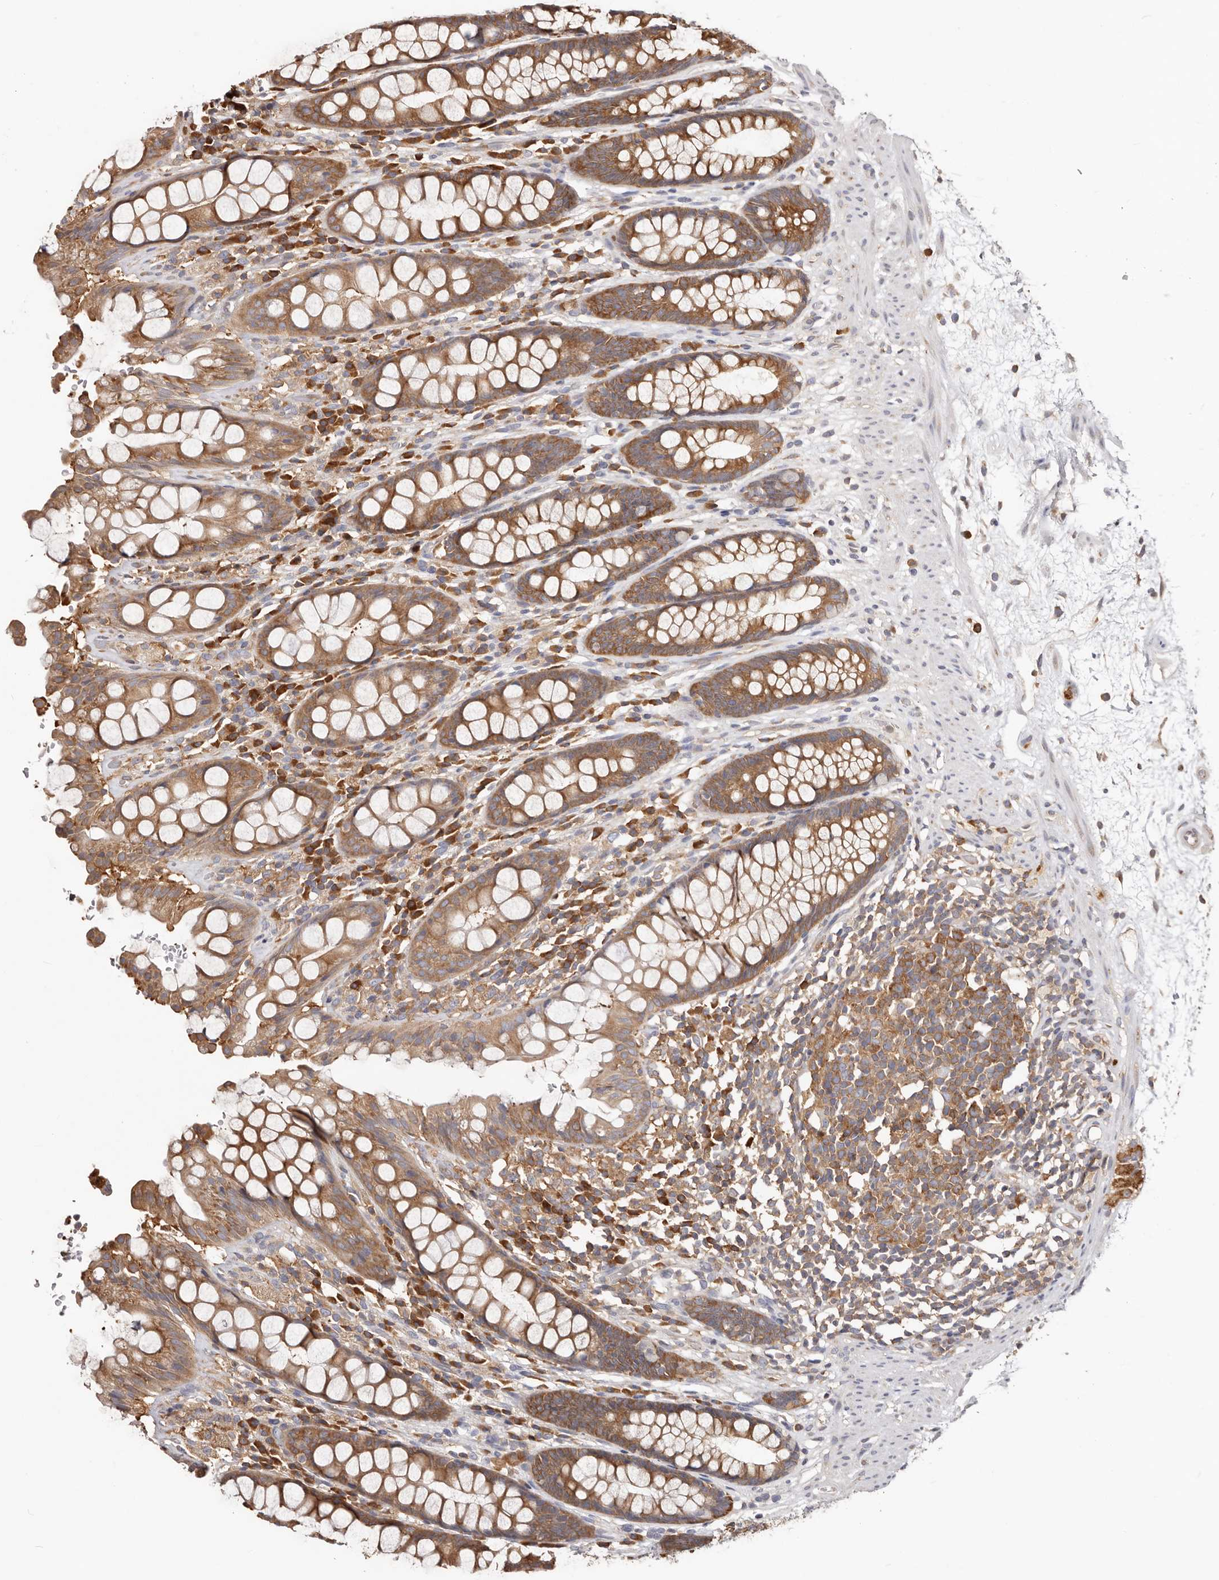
{"staining": {"intensity": "moderate", "quantity": ">75%", "location": "cytoplasmic/membranous"}, "tissue": "rectum", "cell_type": "Glandular cells", "image_type": "normal", "snomed": [{"axis": "morphology", "description": "Normal tissue, NOS"}, {"axis": "topography", "description": "Rectum"}], "caption": "Protein expression analysis of benign rectum shows moderate cytoplasmic/membranous staining in approximately >75% of glandular cells. The staining is performed using DAB brown chromogen to label protein expression. The nuclei are counter-stained blue using hematoxylin.", "gene": "EPRS1", "patient": {"sex": "male", "age": 64}}